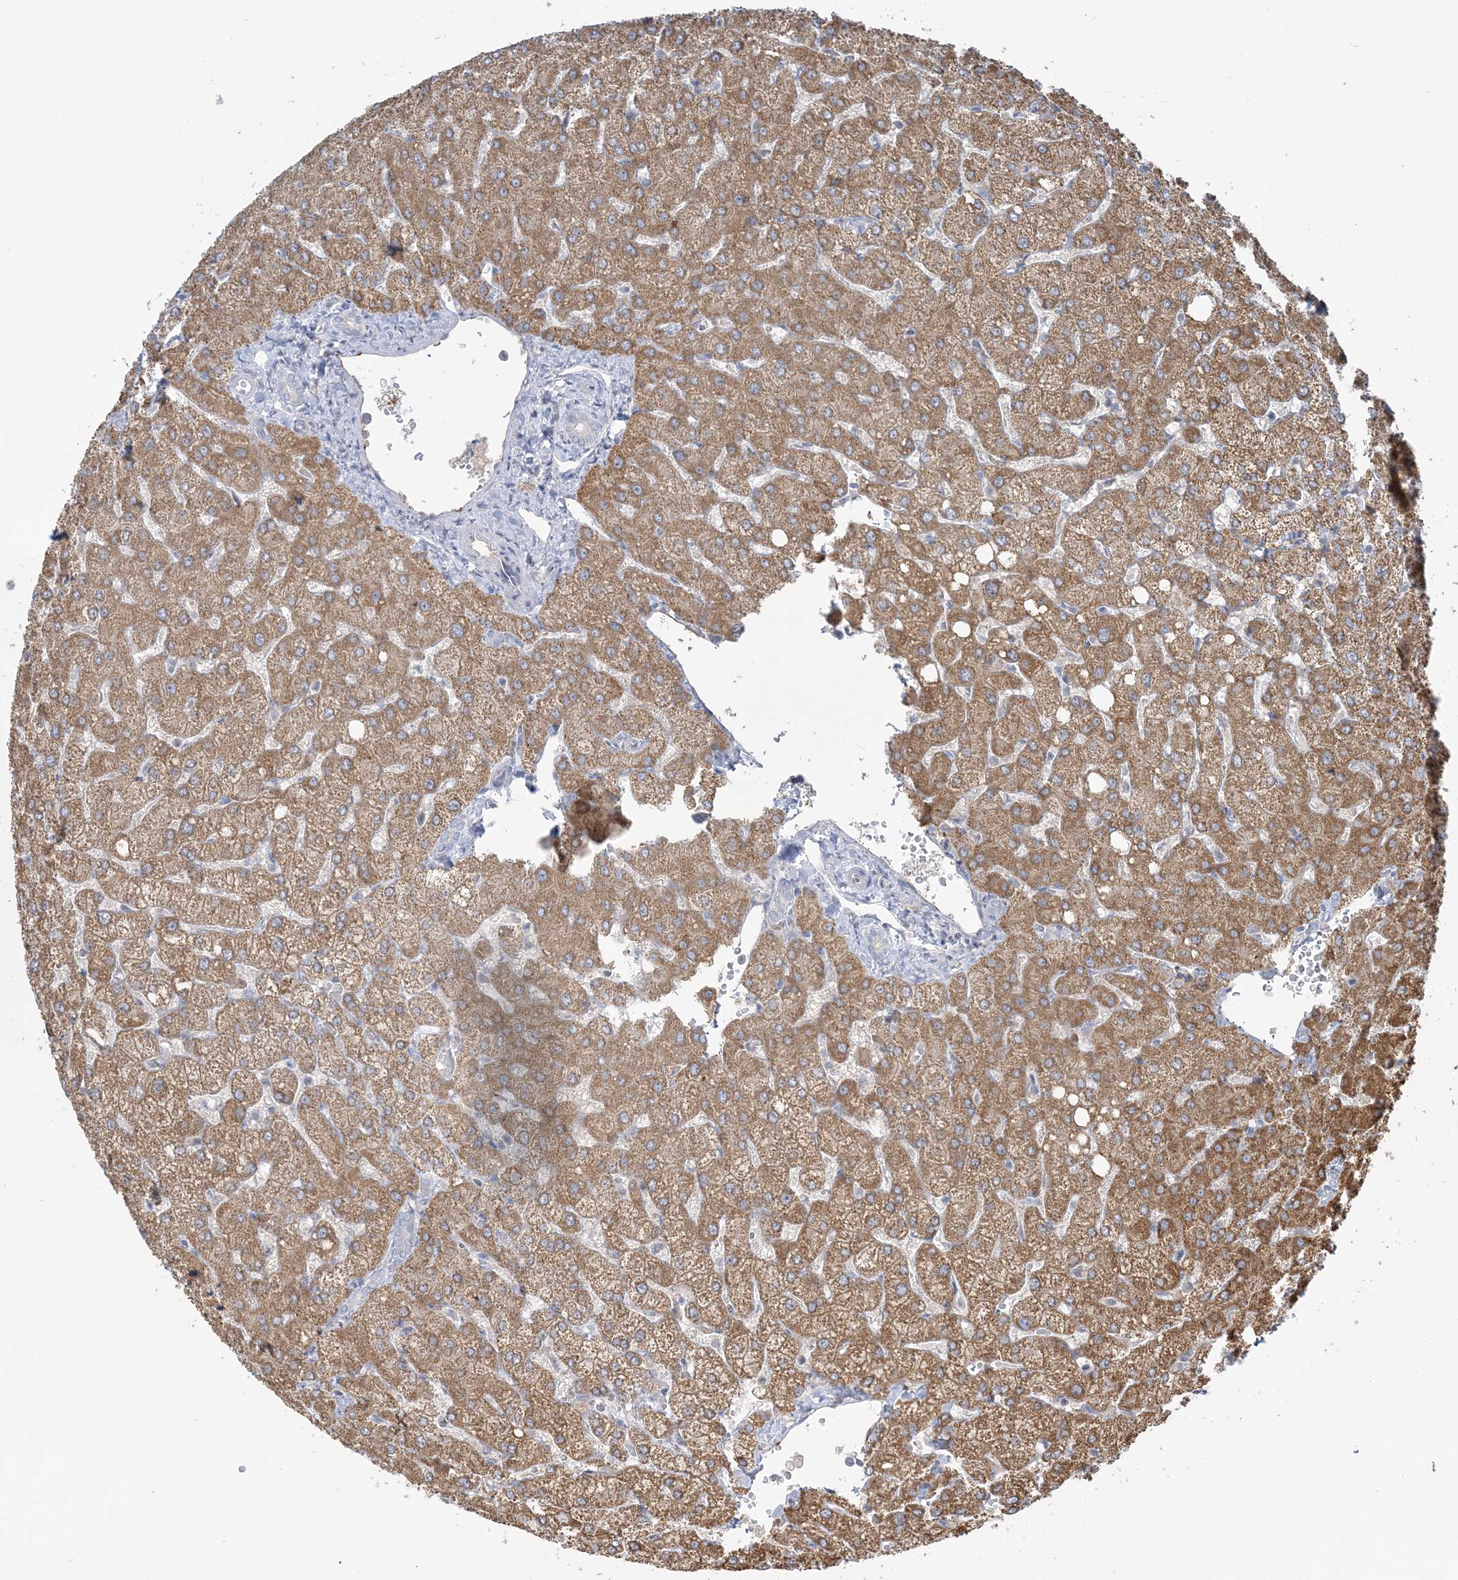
{"staining": {"intensity": "negative", "quantity": "none", "location": "none"}, "tissue": "liver", "cell_type": "Cholangiocytes", "image_type": "normal", "snomed": [{"axis": "morphology", "description": "Normal tissue, NOS"}, {"axis": "topography", "description": "Liver"}], "caption": "High magnification brightfield microscopy of benign liver stained with DAB (3,3'-diaminobenzidine) (brown) and counterstained with hematoxylin (blue): cholangiocytes show no significant staining. (DAB (3,3'-diaminobenzidine) immunohistochemistry with hematoxylin counter stain).", "gene": "INPP1", "patient": {"sex": "female", "age": 54}}